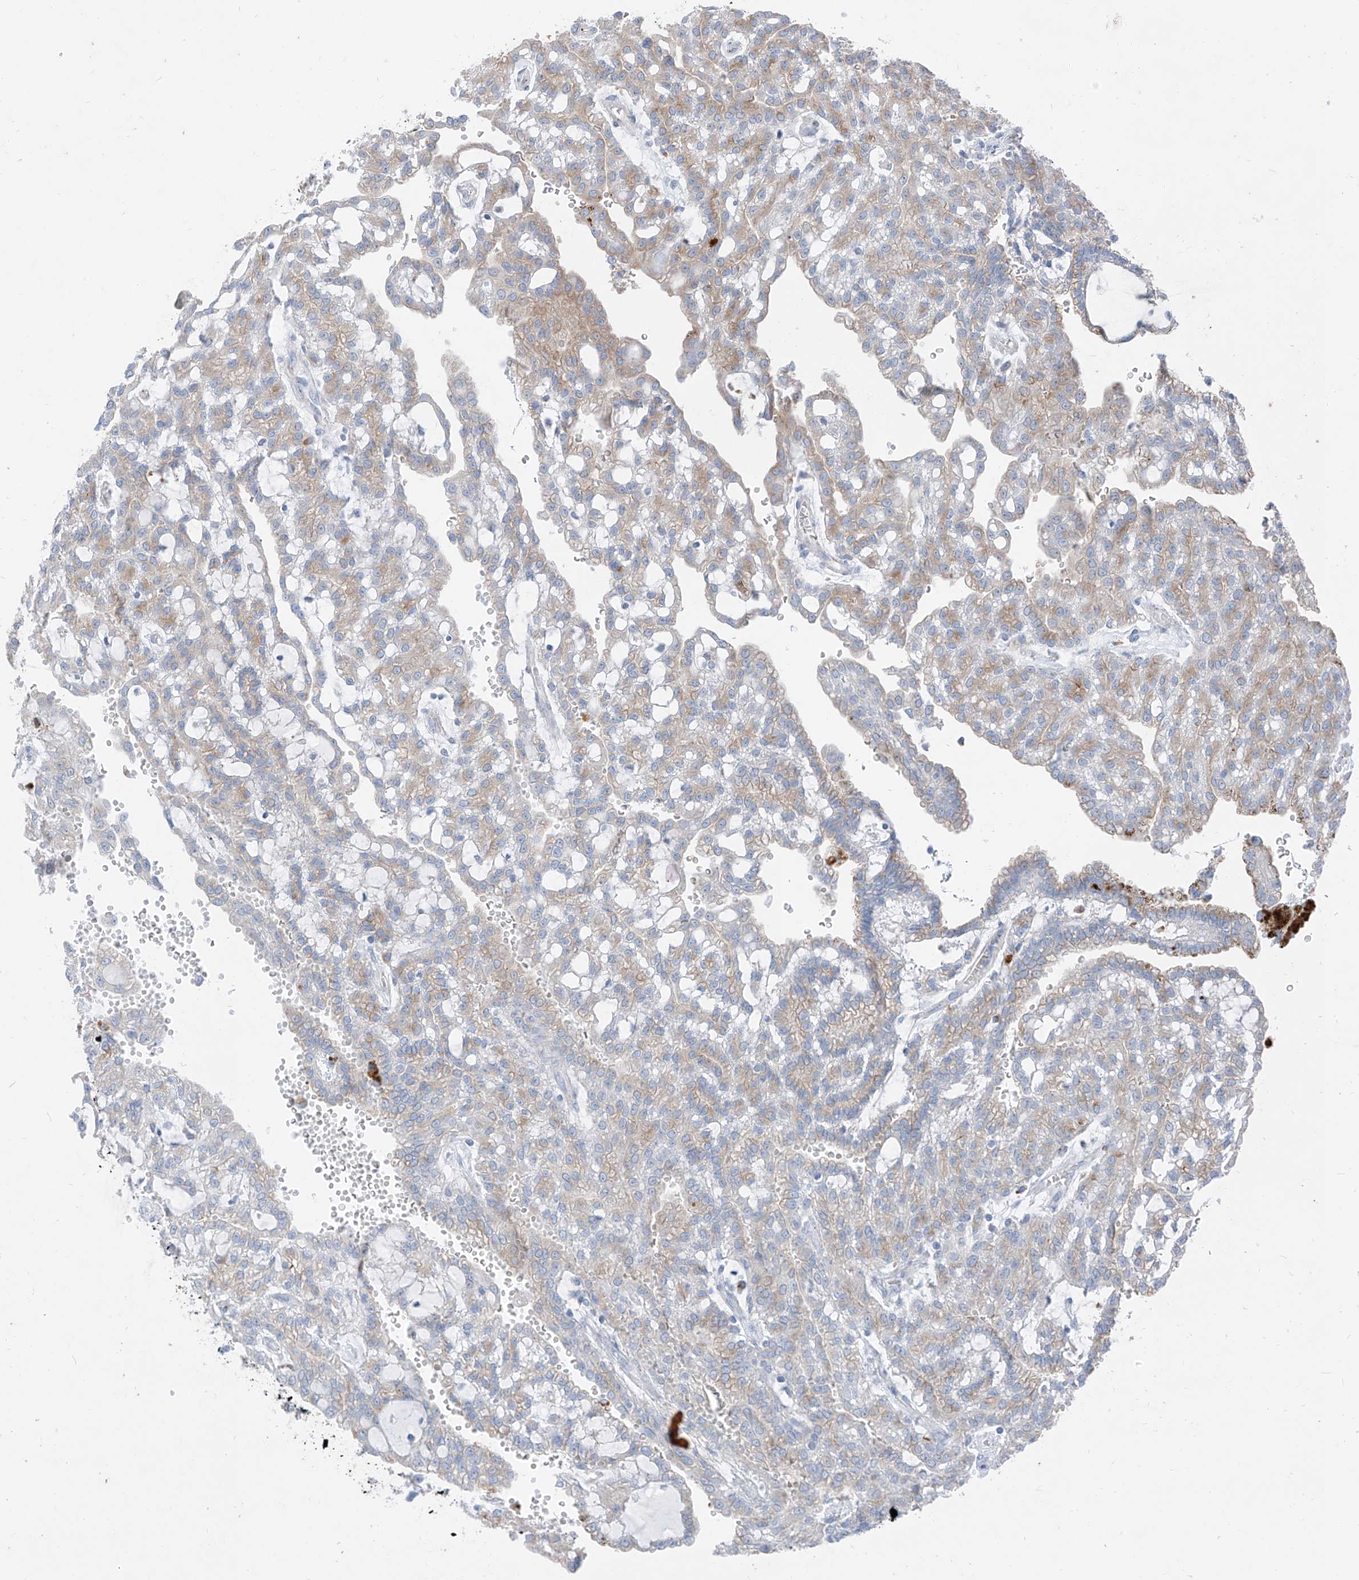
{"staining": {"intensity": "weak", "quantity": ">75%", "location": "cytoplasmic/membranous"}, "tissue": "renal cancer", "cell_type": "Tumor cells", "image_type": "cancer", "snomed": [{"axis": "morphology", "description": "Adenocarcinoma, NOS"}, {"axis": "topography", "description": "Kidney"}], "caption": "A micrograph of renal cancer (adenocarcinoma) stained for a protein reveals weak cytoplasmic/membranous brown staining in tumor cells.", "gene": "GPR137C", "patient": {"sex": "male", "age": 63}}